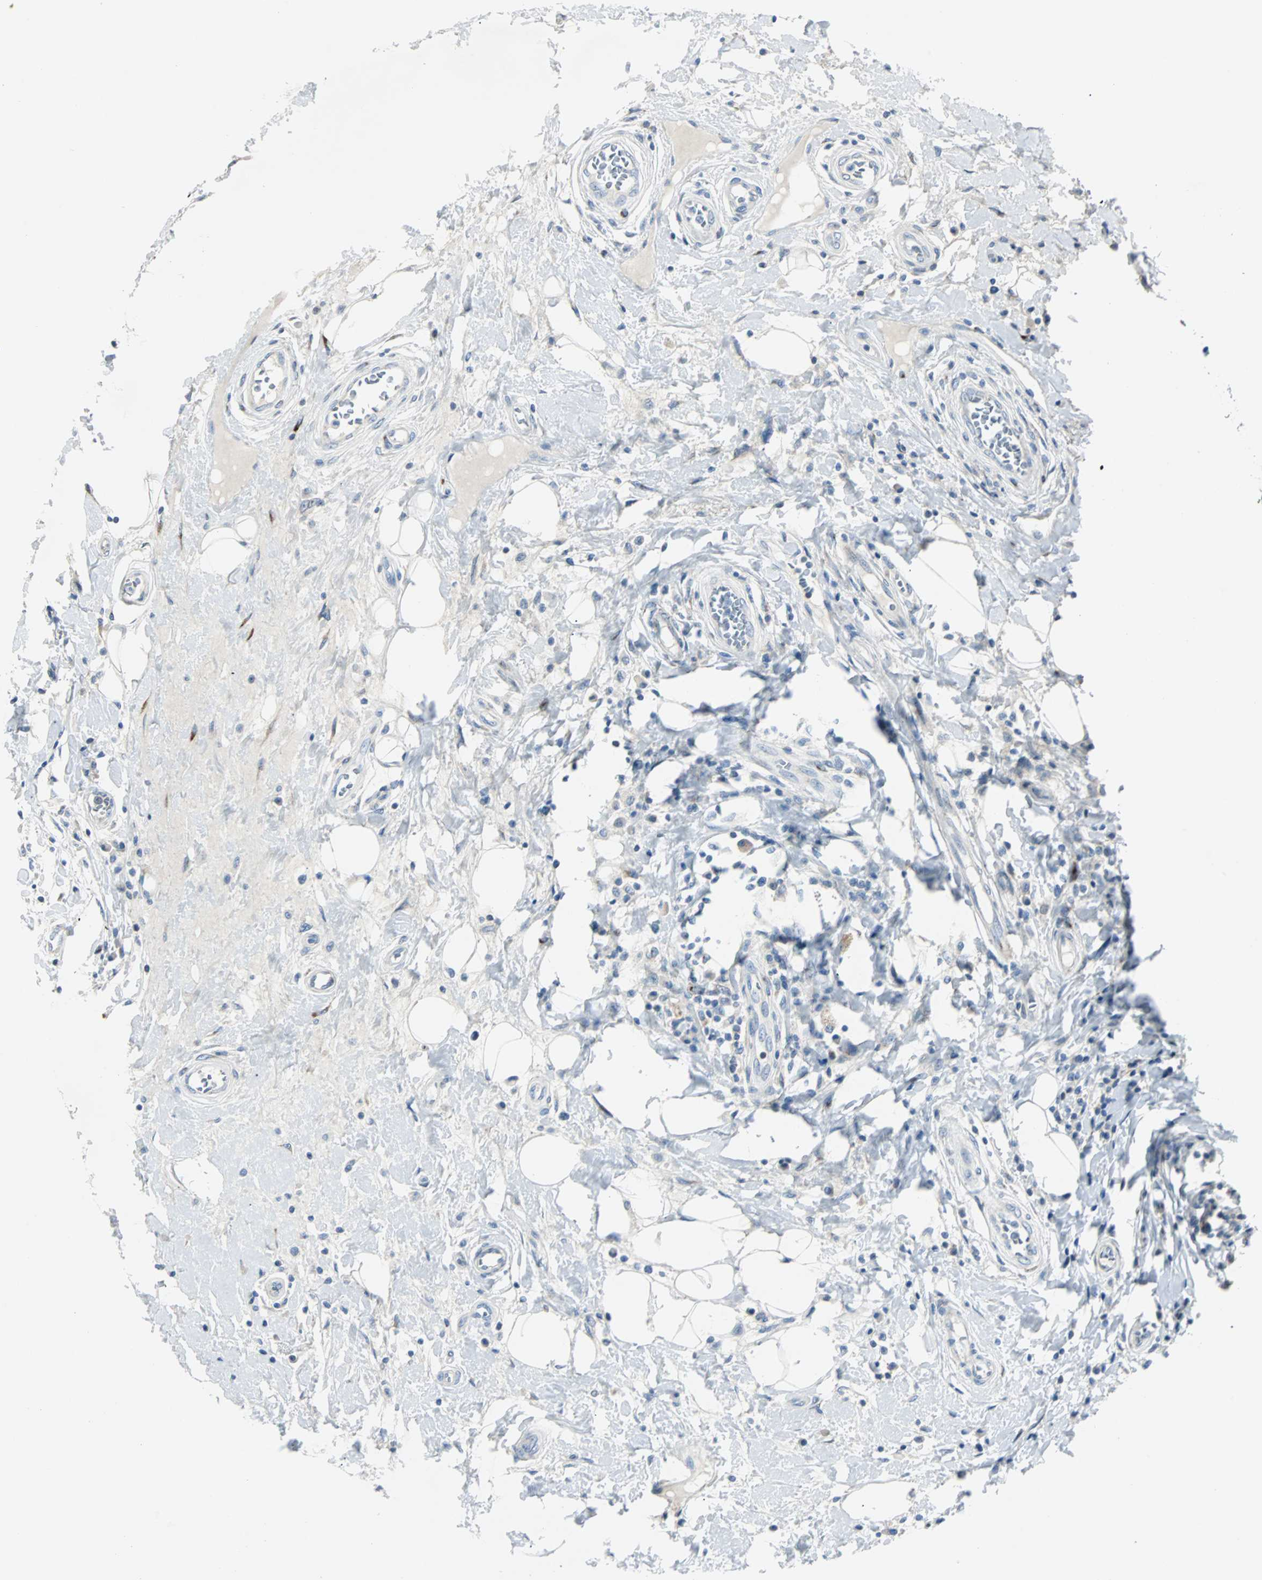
{"staining": {"intensity": "weak", "quantity": ">75%", "location": "cytoplasmic/membranous"}, "tissue": "breast cancer", "cell_type": "Tumor cells", "image_type": "cancer", "snomed": [{"axis": "morphology", "description": "Duct carcinoma"}, {"axis": "topography", "description": "Breast"}], "caption": "Immunohistochemical staining of human breast invasive ductal carcinoma exhibits weak cytoplasmic/membranous protein expression in approximately >75% of tumor cells.", "gene": "BBC3", "patient": {"sex": "female", "age": 27}}